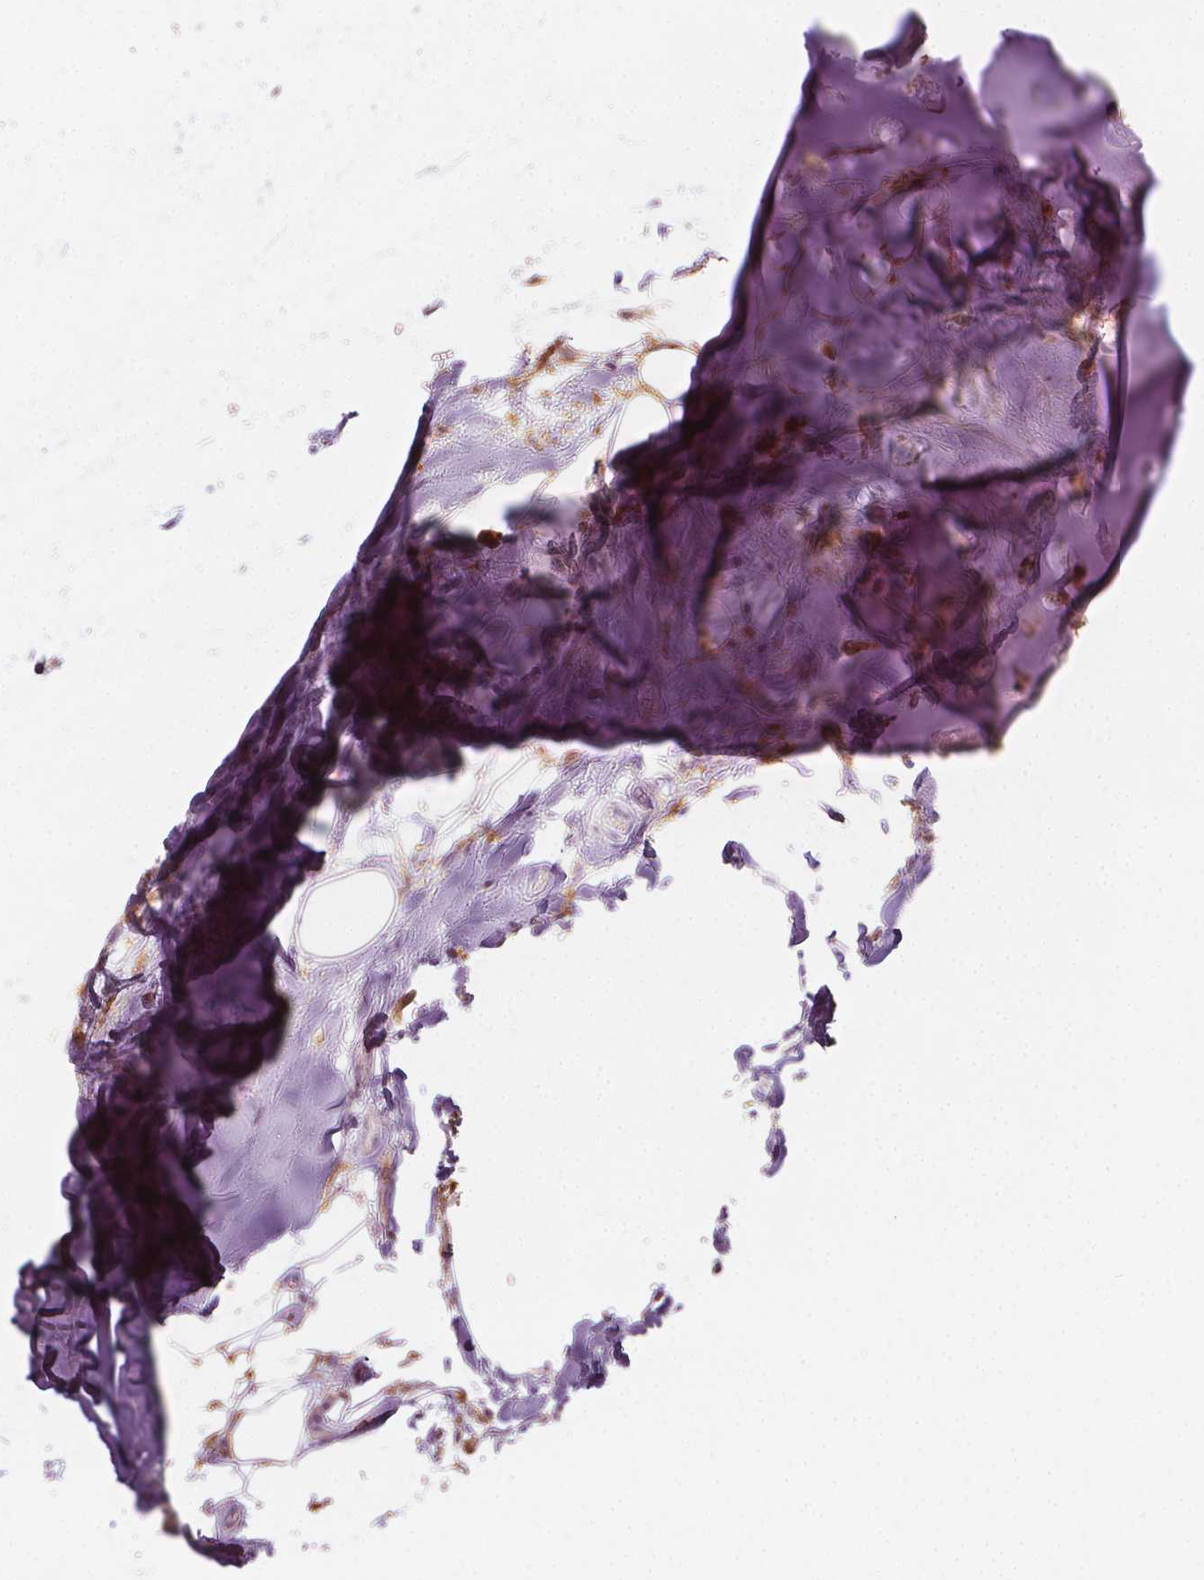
{"staining": {"intensity": "weak", "quantity": "<25%", "location": "cytoplasmic/membranous"}, "tissue": "adipose tissue", "cell_type": "Adipocytes", "image_type": "normal", "snomed": [{"axis": "morphology", "description": "Normal tissue, NOS"}, {"axis": "morphology", "description": "Squamous cell carcinoma, NOS"}, {"axis": "topography", "description": "Cartilage tissue"}, {"axis": "topography", "description": "Bronchus"}, {"axis": "topography", "description": "Lung"}], "caption": "The histopathology image exhibits no staining of adipocytes in unremarkable adipose tissue.", "gene": "SHMT1", "patient": {"sex": "male", "age": 66}}